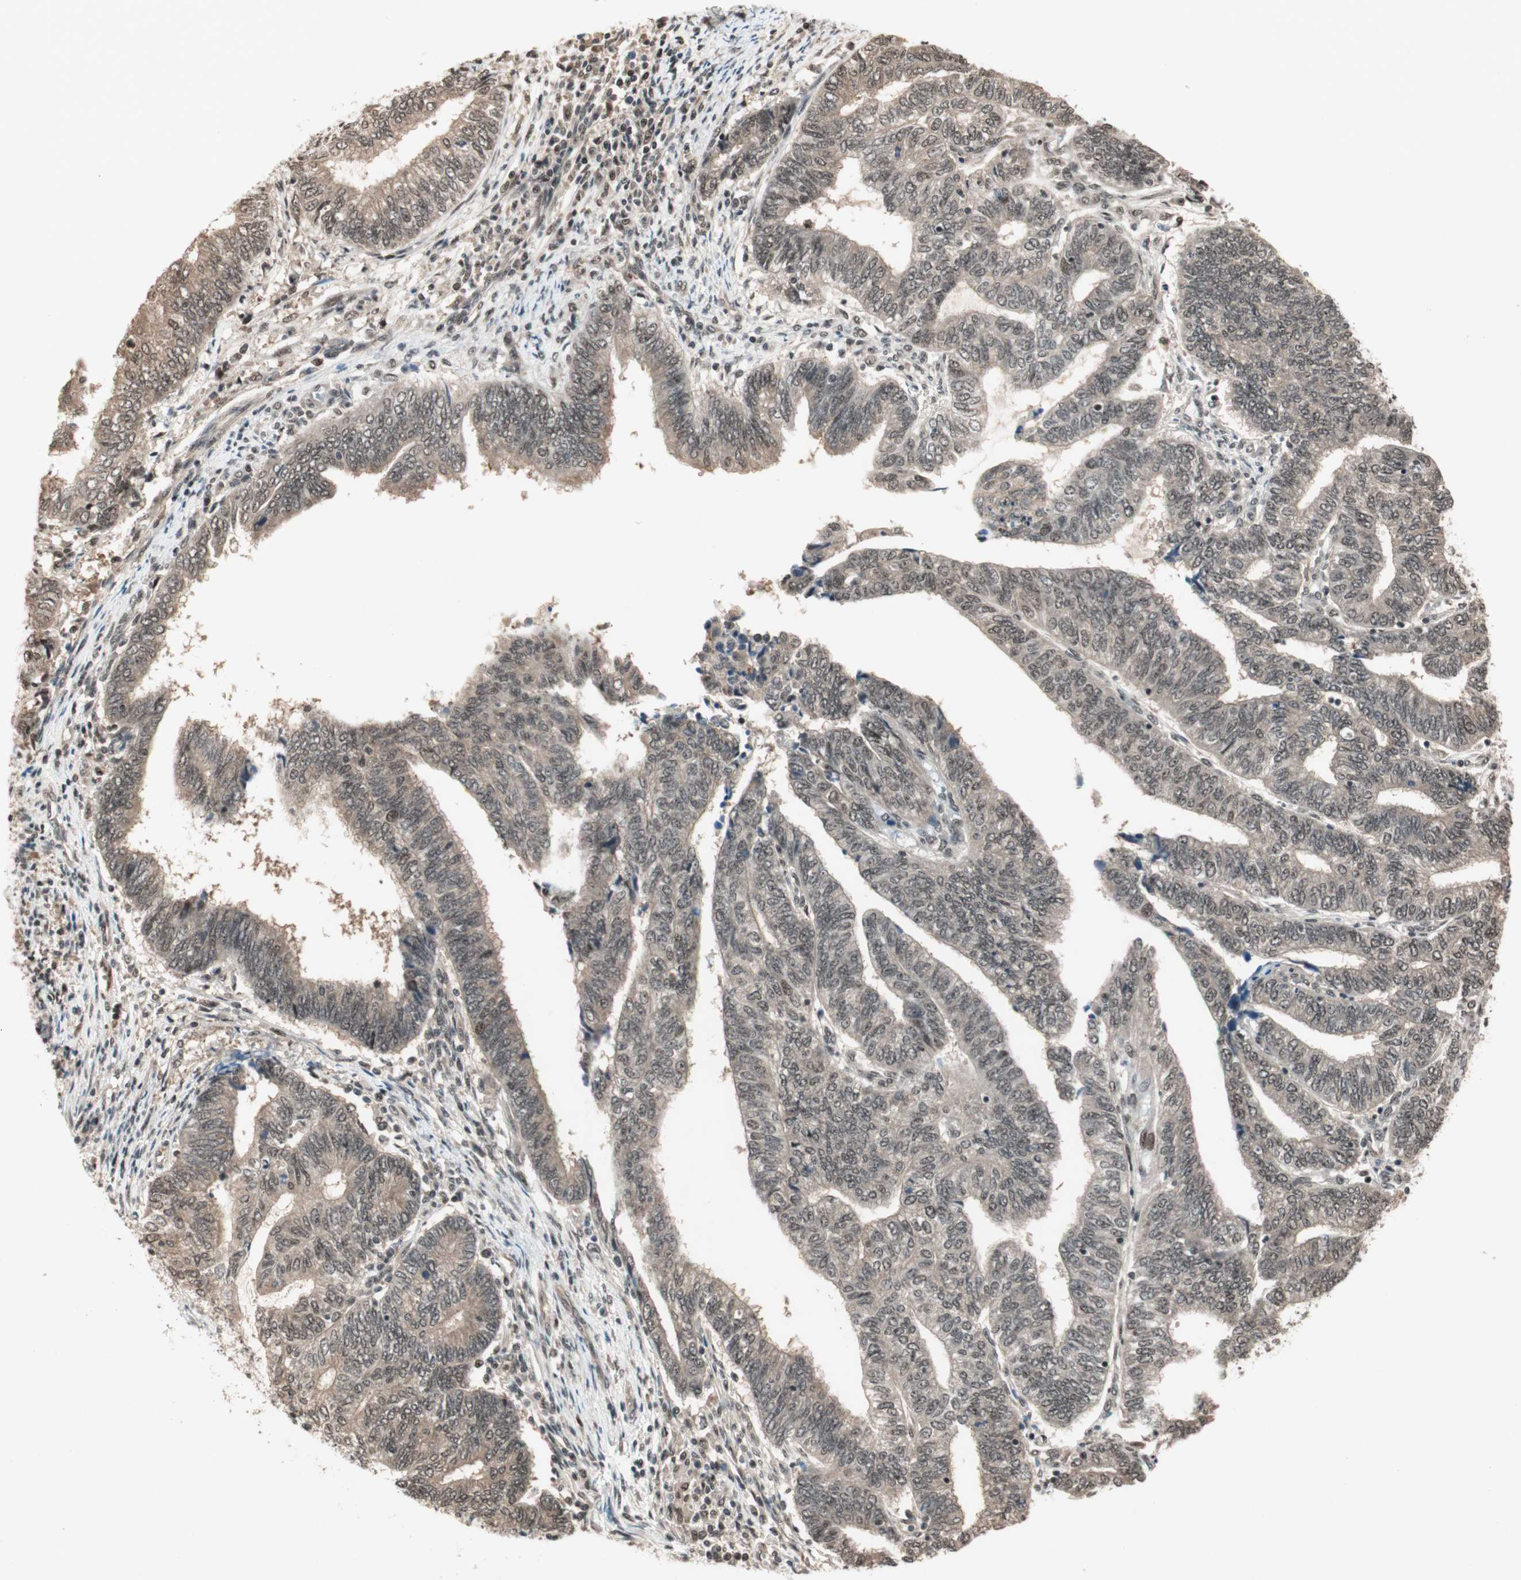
{"staining": {"intensity": "weak", "quantity": ">75%", "location": "cytoplasmic/membranous,nuclear"}, "tissue": "endometrial cancer", "cell_type": "Tumor cells", "image_type": "cancer", "snomed": [{"axis": "morphology", "description": "Adenocarcinoma, NOS"}, {"axis": "topography", "description": "Uterus"}, {"axis": "topography", "description": "Endometrium"}], "caption": "Protein positivity by immunohistochemistry exhibits weak cytoplasmic/membranous and nuclear staining in approximately >75% of tumor cells in endometrial adenocarcinoma.", "gene": "ZNF701", "patient": {"sex": "female", "age": 70}}